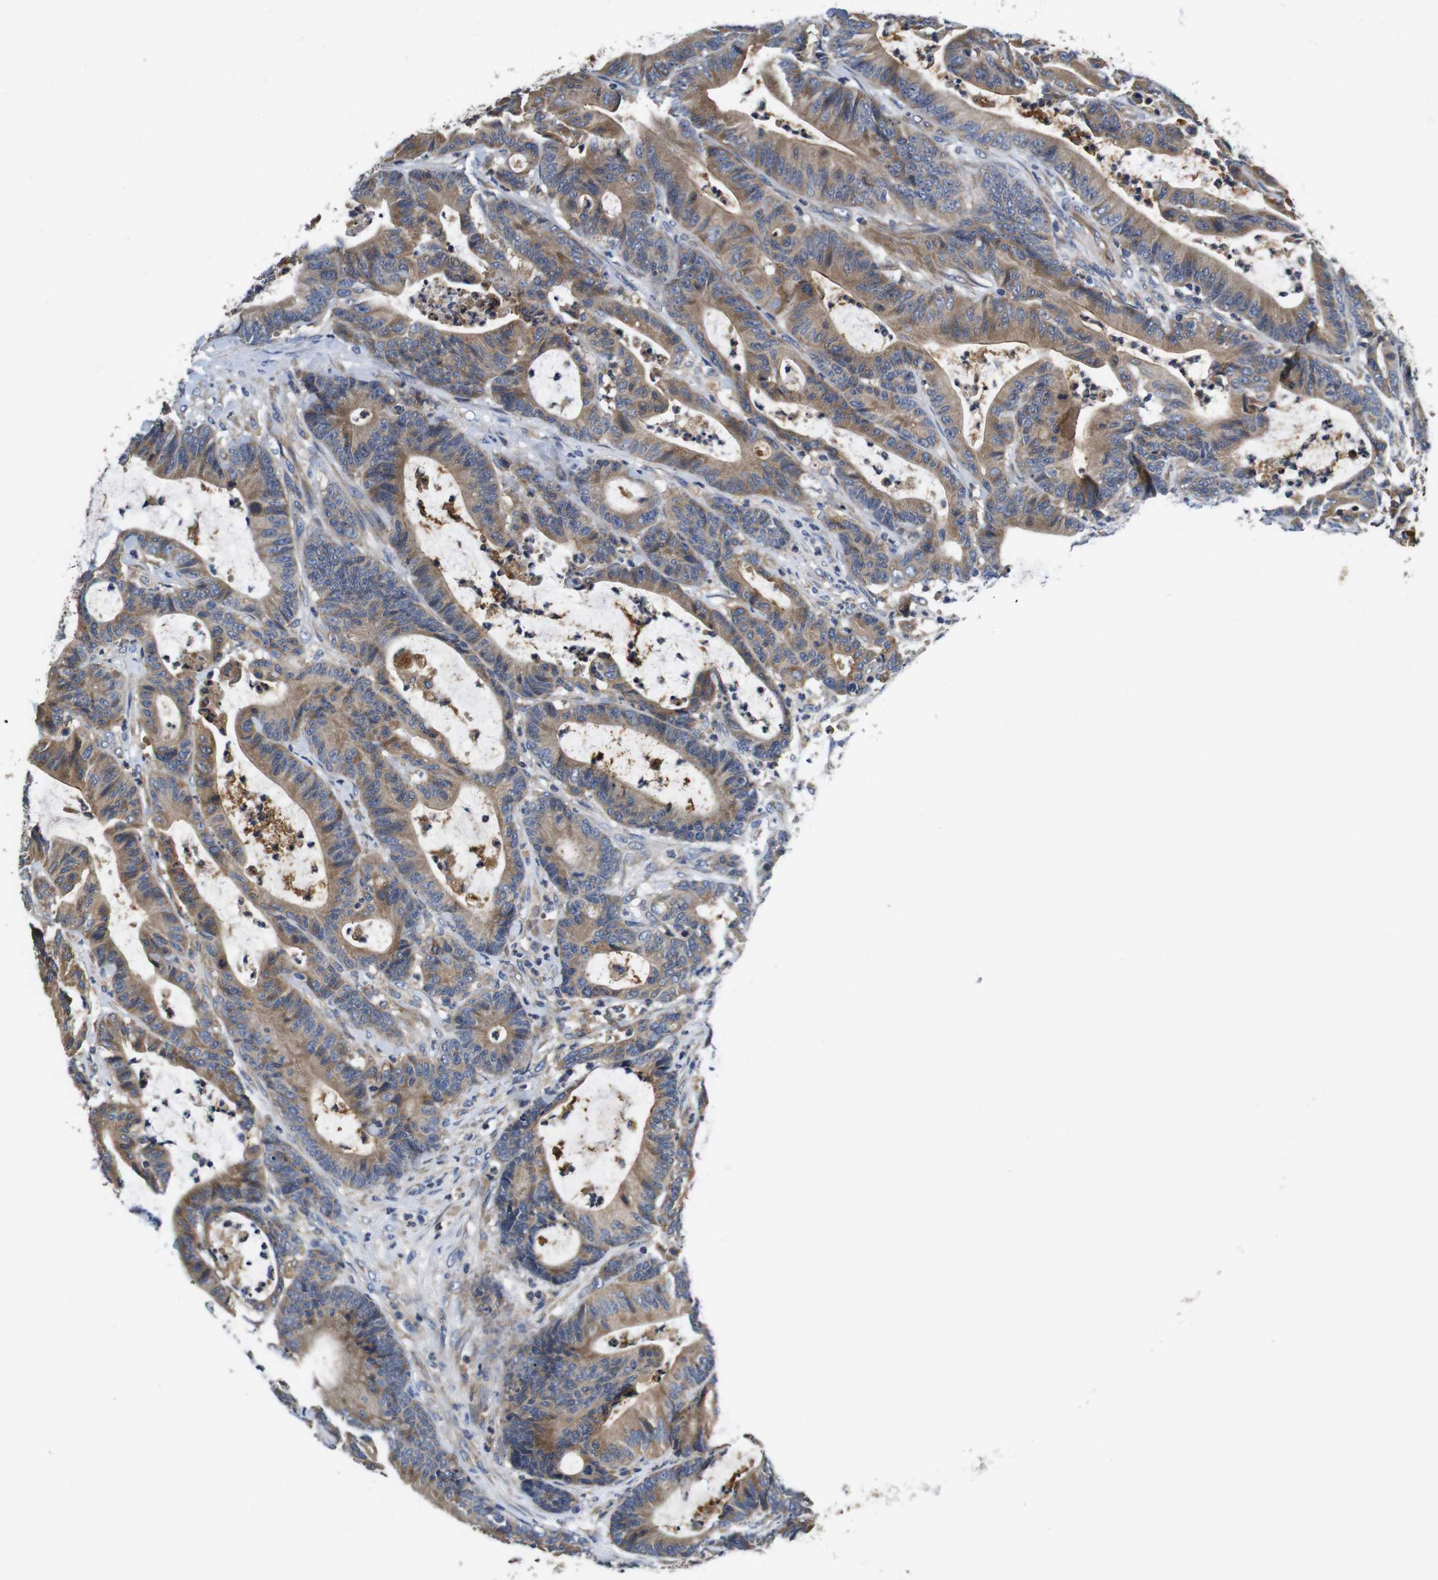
{"staining": {"intensity": "moderate", "quantity": ">75%", "location": "cytoplasmic/membranous"}, "tissue": "colorectal cancer", "cell_type": "Tumor cells", "image_type": "cancer", "snomed": [{"axis": "morphology", "description": "Adenocarcinoma, NOS"}, {"axis": "topography", "description": "Colon"}], "caption": "IHC of adenocarcinoma (colorectal) displays medium levels of moderate cytoplasmic/membranous expression in approximately >75% of tumor cells.", "gene": "MARCHF7", "patient": {"sex": "female", "age": 84}}